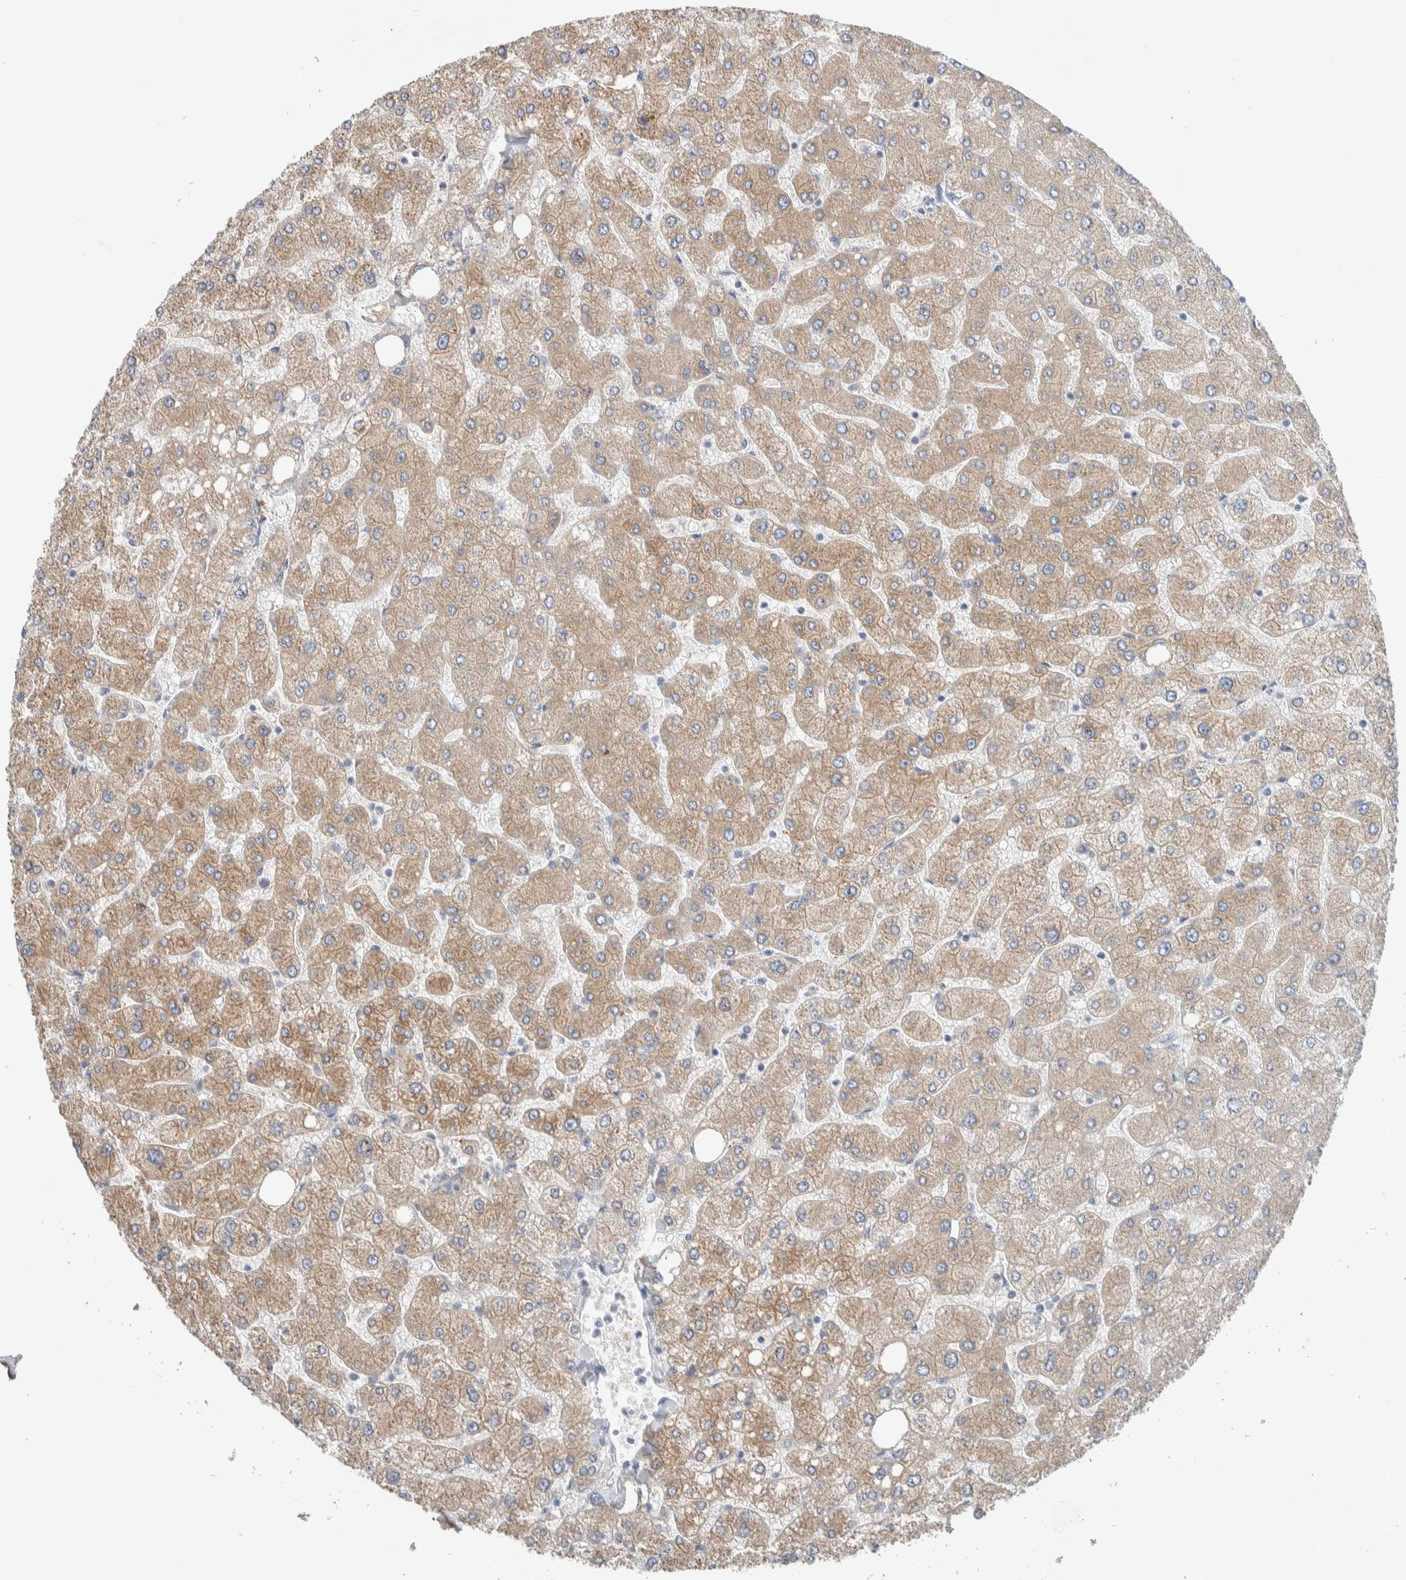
{"staining": {"intensity": "negative", "quantity": "none", "location": "none"}, "tissue": "liver", "cell_type": "Cholangiocytes", "image_type": "normal", "snomed": [{"axis": "morphology", "description": "Normal tissue, NOS"}, {"axis": "topography", "description": "Liver"}], "caption": "Liver stained for a protein using immunohistochemistry (IHC) shows no positivity cholangiocytes.", "gene": "DEPTOR", "patient": {"sex": "male", "age": 55}}